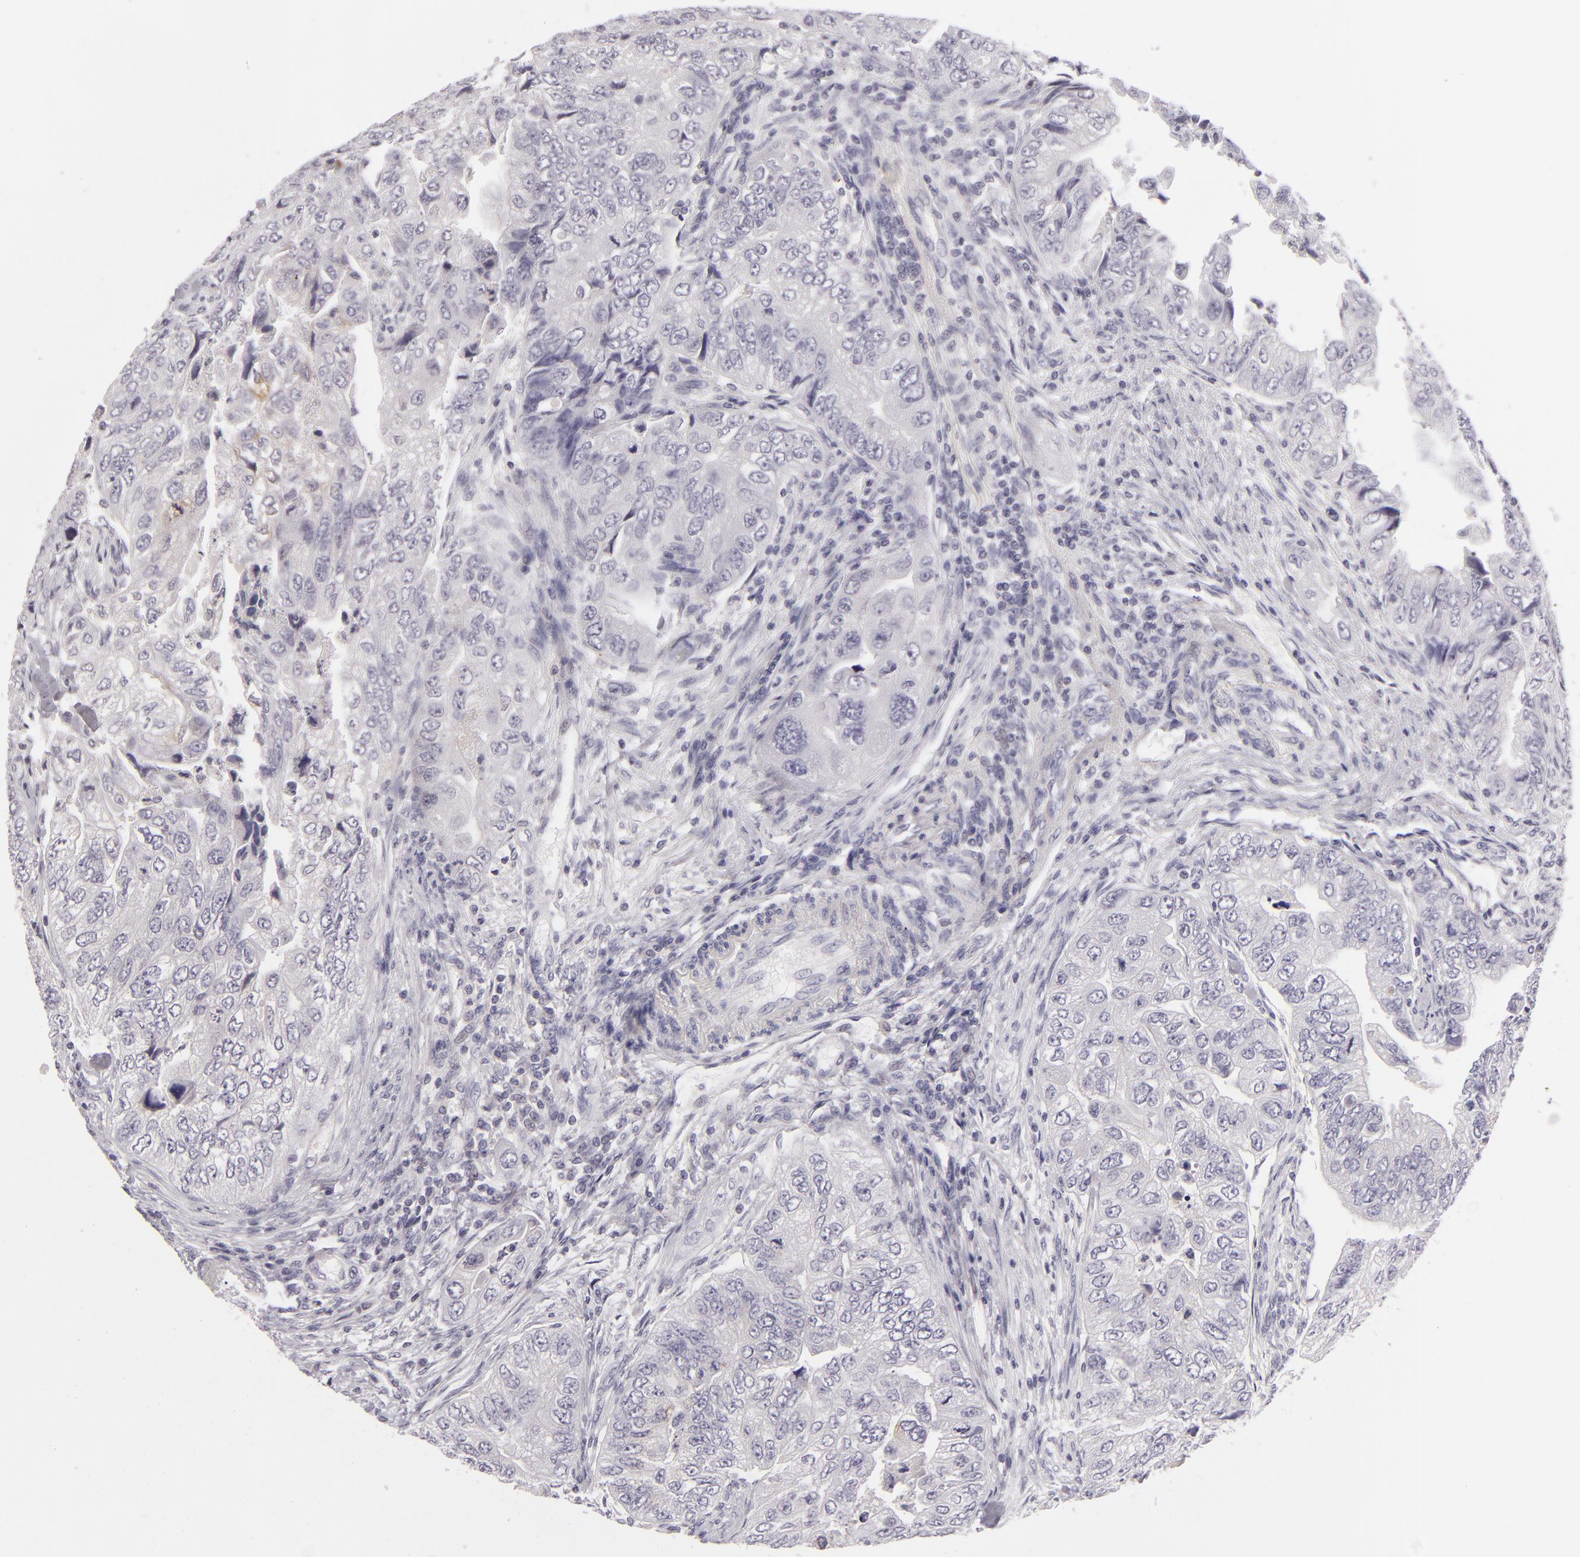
{"staining": {"intensity": "negative", "quantity": "none", "location": "none"}, "tissue": "colorectal cancer", "cell_type": "Tumor cells", "image_type": "cancer", "snomed": [{"axis": "morphology", "description": "Adenocarcinoma, NOS"}, {"axis": "topography", "description": "Colon"}], "caption": "IHC image of neoplastic tissue: human colorectal cancer stained with DAB reveals no significant protein staining in tumor cells.", "gene": "TNNC1", "patient": {"sex": "female", "age": 11}}